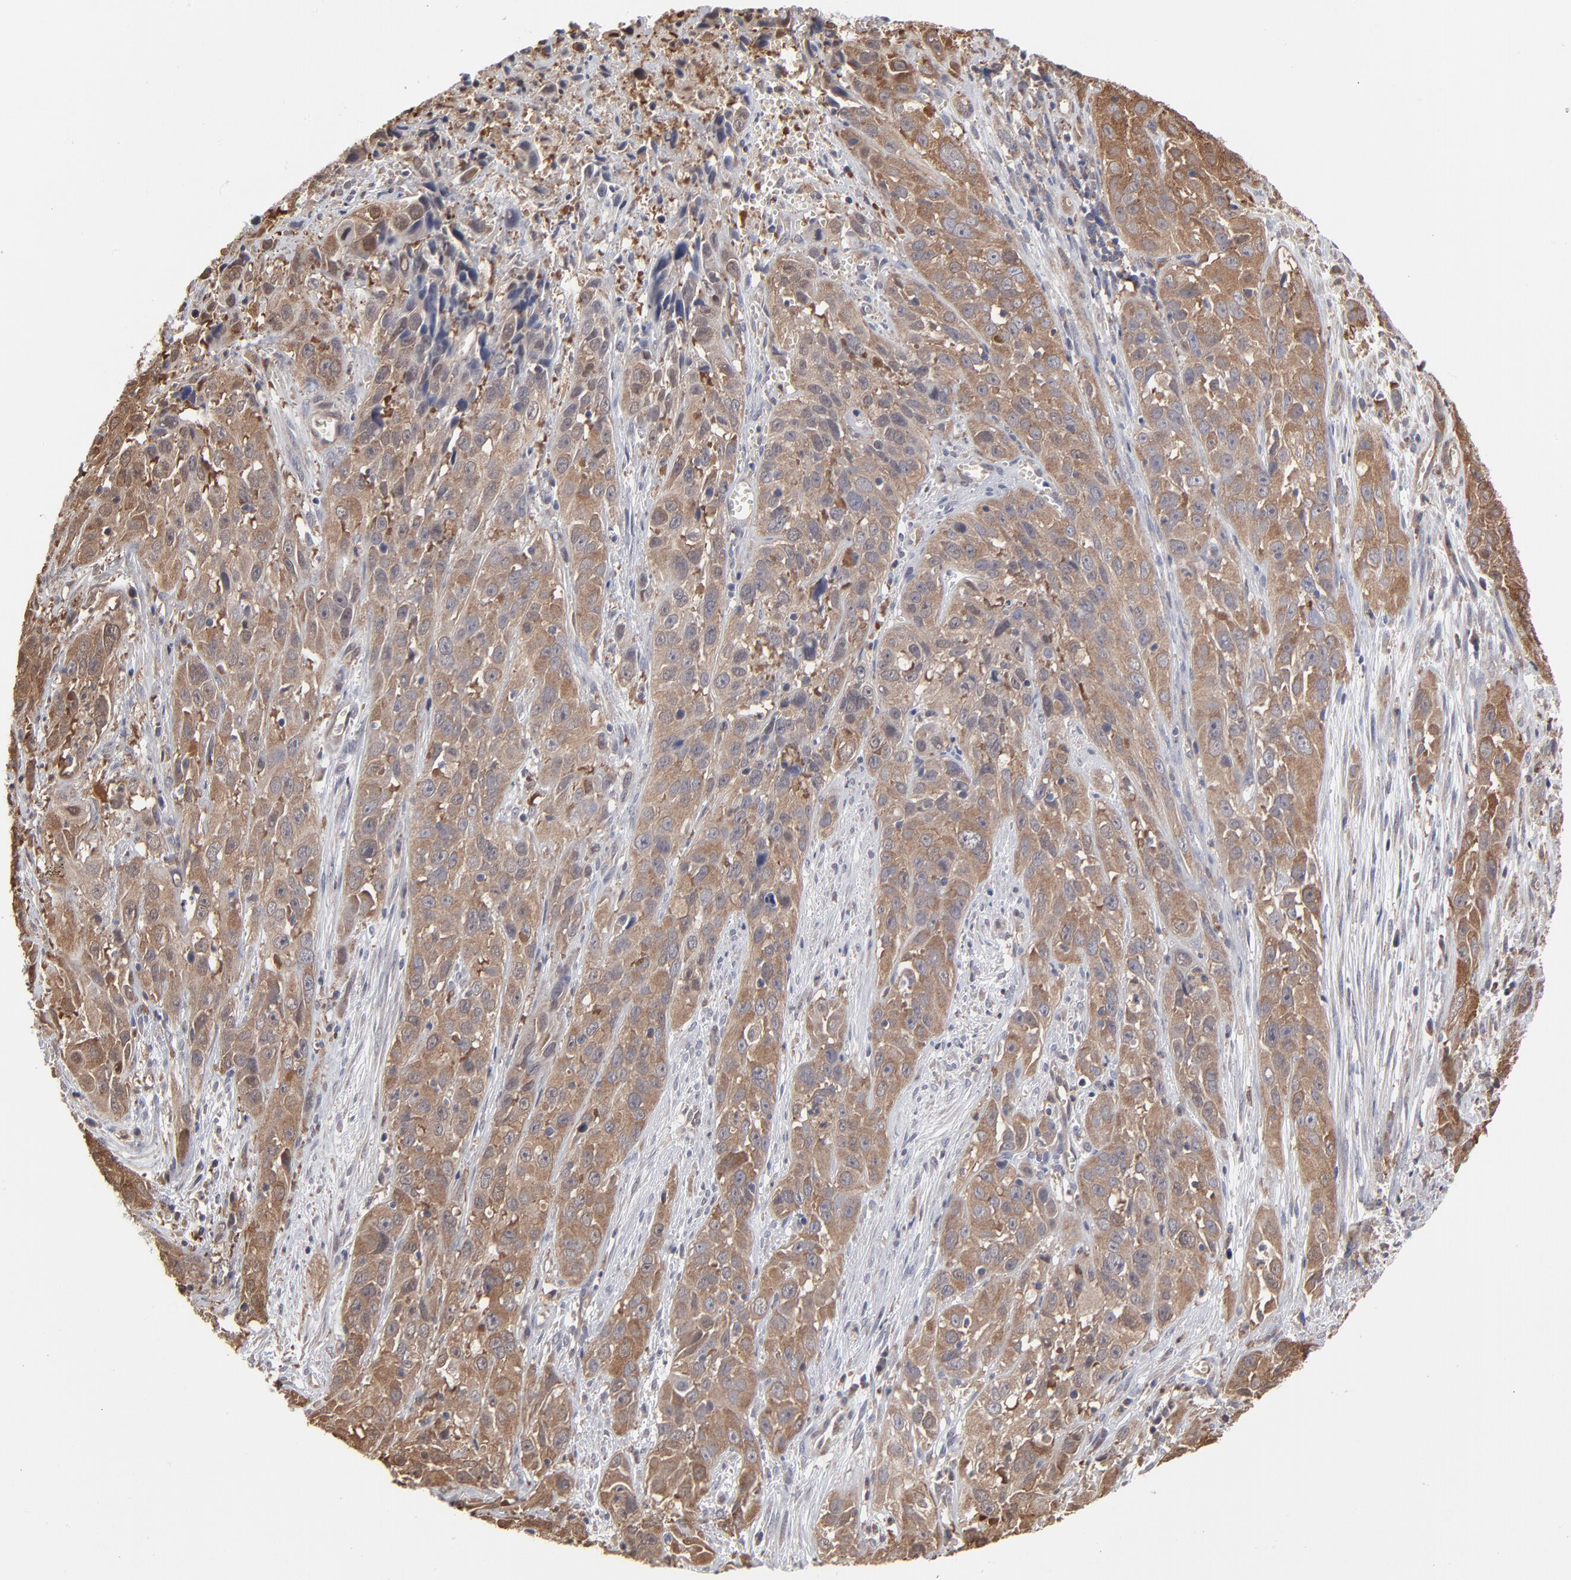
{"staining": {"intensity": "moderate", "quantity": ">75%", "location": "cytoplasmic/membranous"}, "tissue": "cervical cancer", "cell_type": "Tumor cells", "image_type": "cancer", "snomed": [{"axis": "morphology", "description": "Squamous cell carcinoma, NOS"}, {"axis": "topography", "description": "Cervix"}], "caption": "This is a histology image of IHC staining of cervical squamous cell carcinoma, which shows moderate staining in the cytoplasmic/membranous of tumor cells.", "gene": "MAP2K1", "patient": {"sex": "female", "age": 32}}